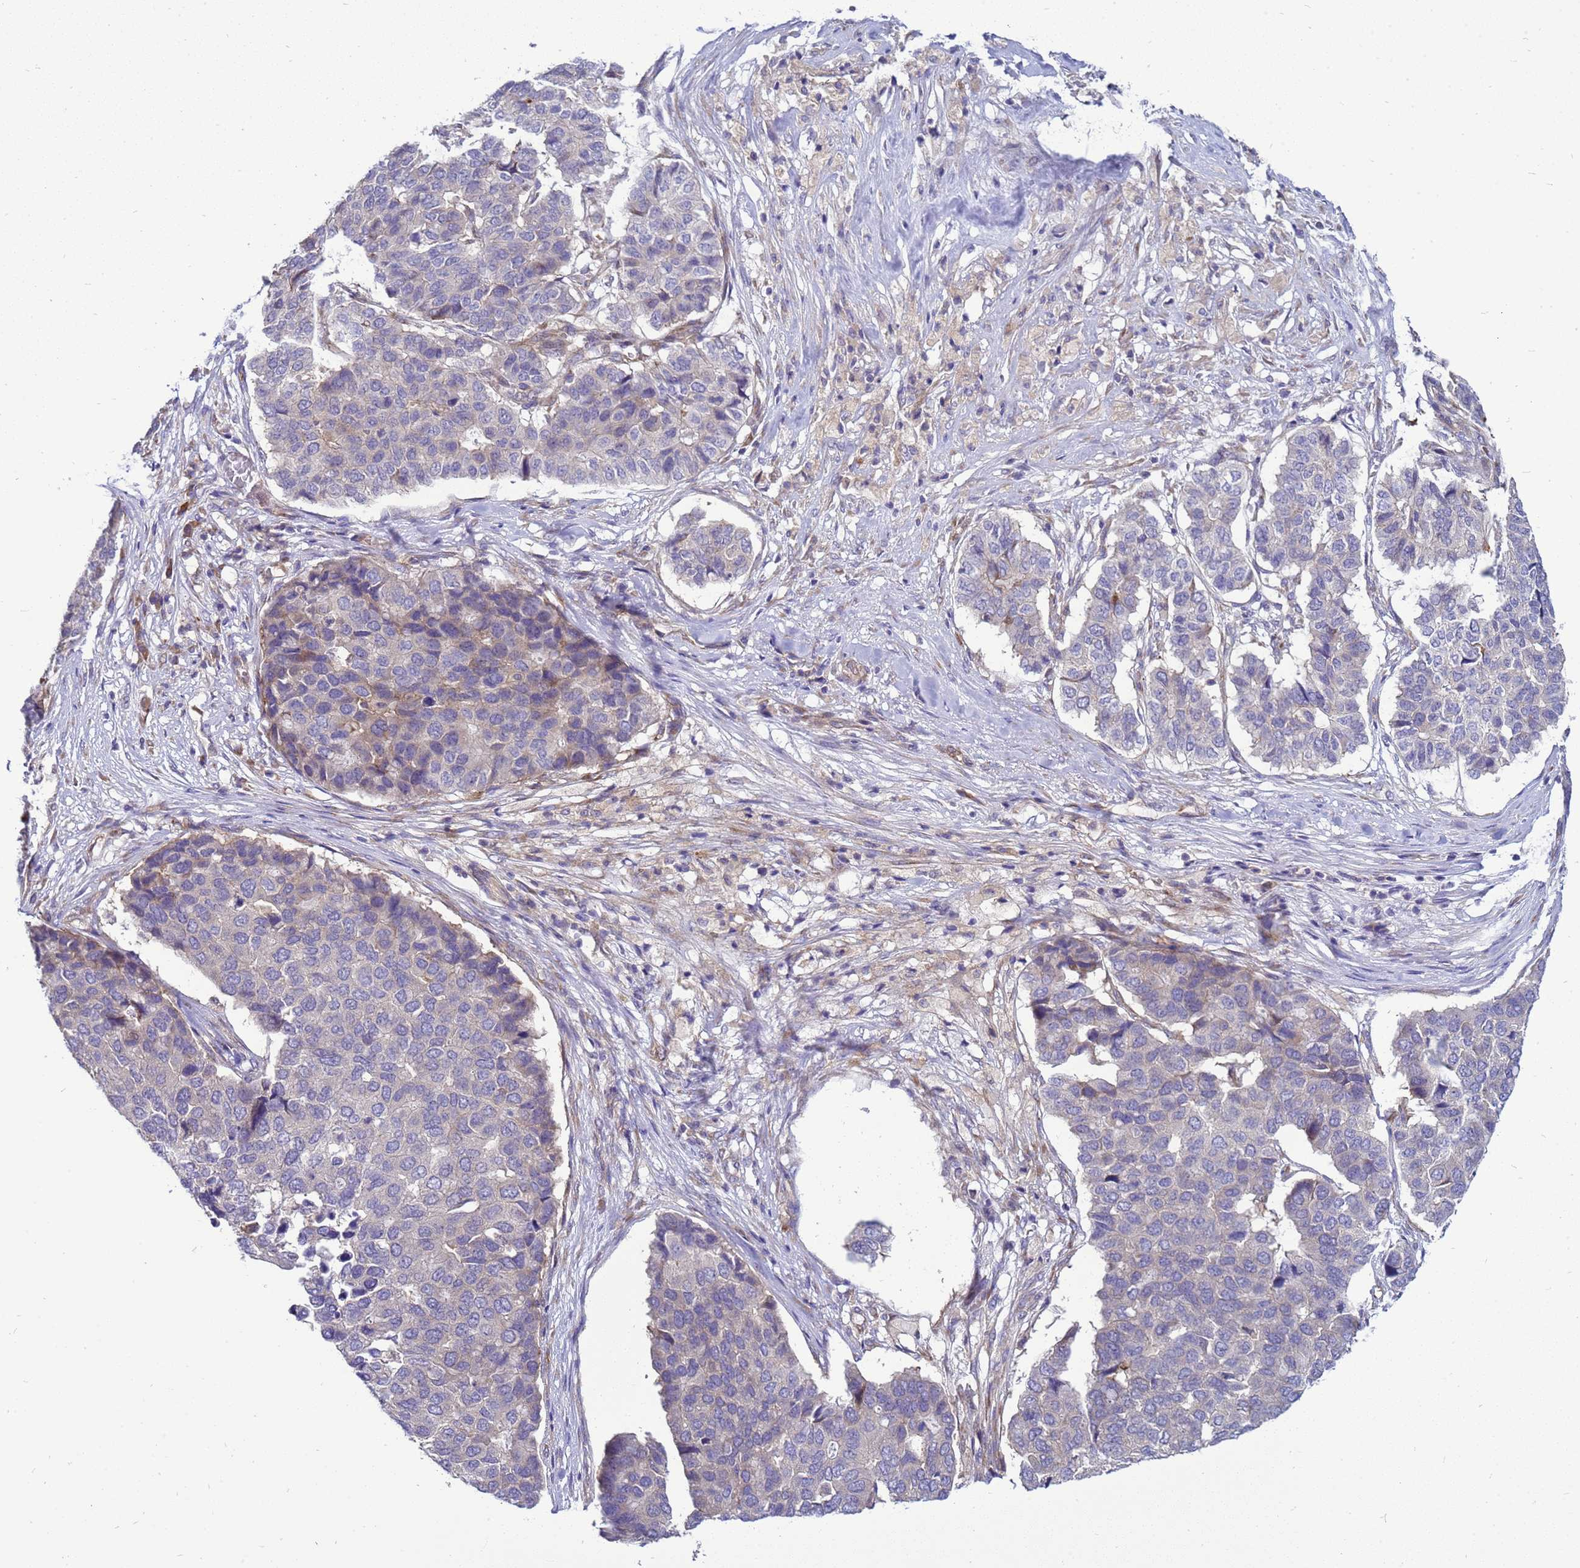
{"staining": {"intensity": "negative", "quantity": "none", "location": "none"}, "tissue": "pancreatic cancer", "cell_type": "Tumor cells", "image_type": "cancer", "snomed": [{"axis": "morphology", "description": "Adenocarcinoma, NOS"}, {"axis": "topography", "description": "Pancreas"}], "caption": "Human pancreatic cancer stained for a protein using IHC demonstrates no expression in tumor cells.", "gene": "MON1B", "patient": {"sex": "male", "age": 50}}